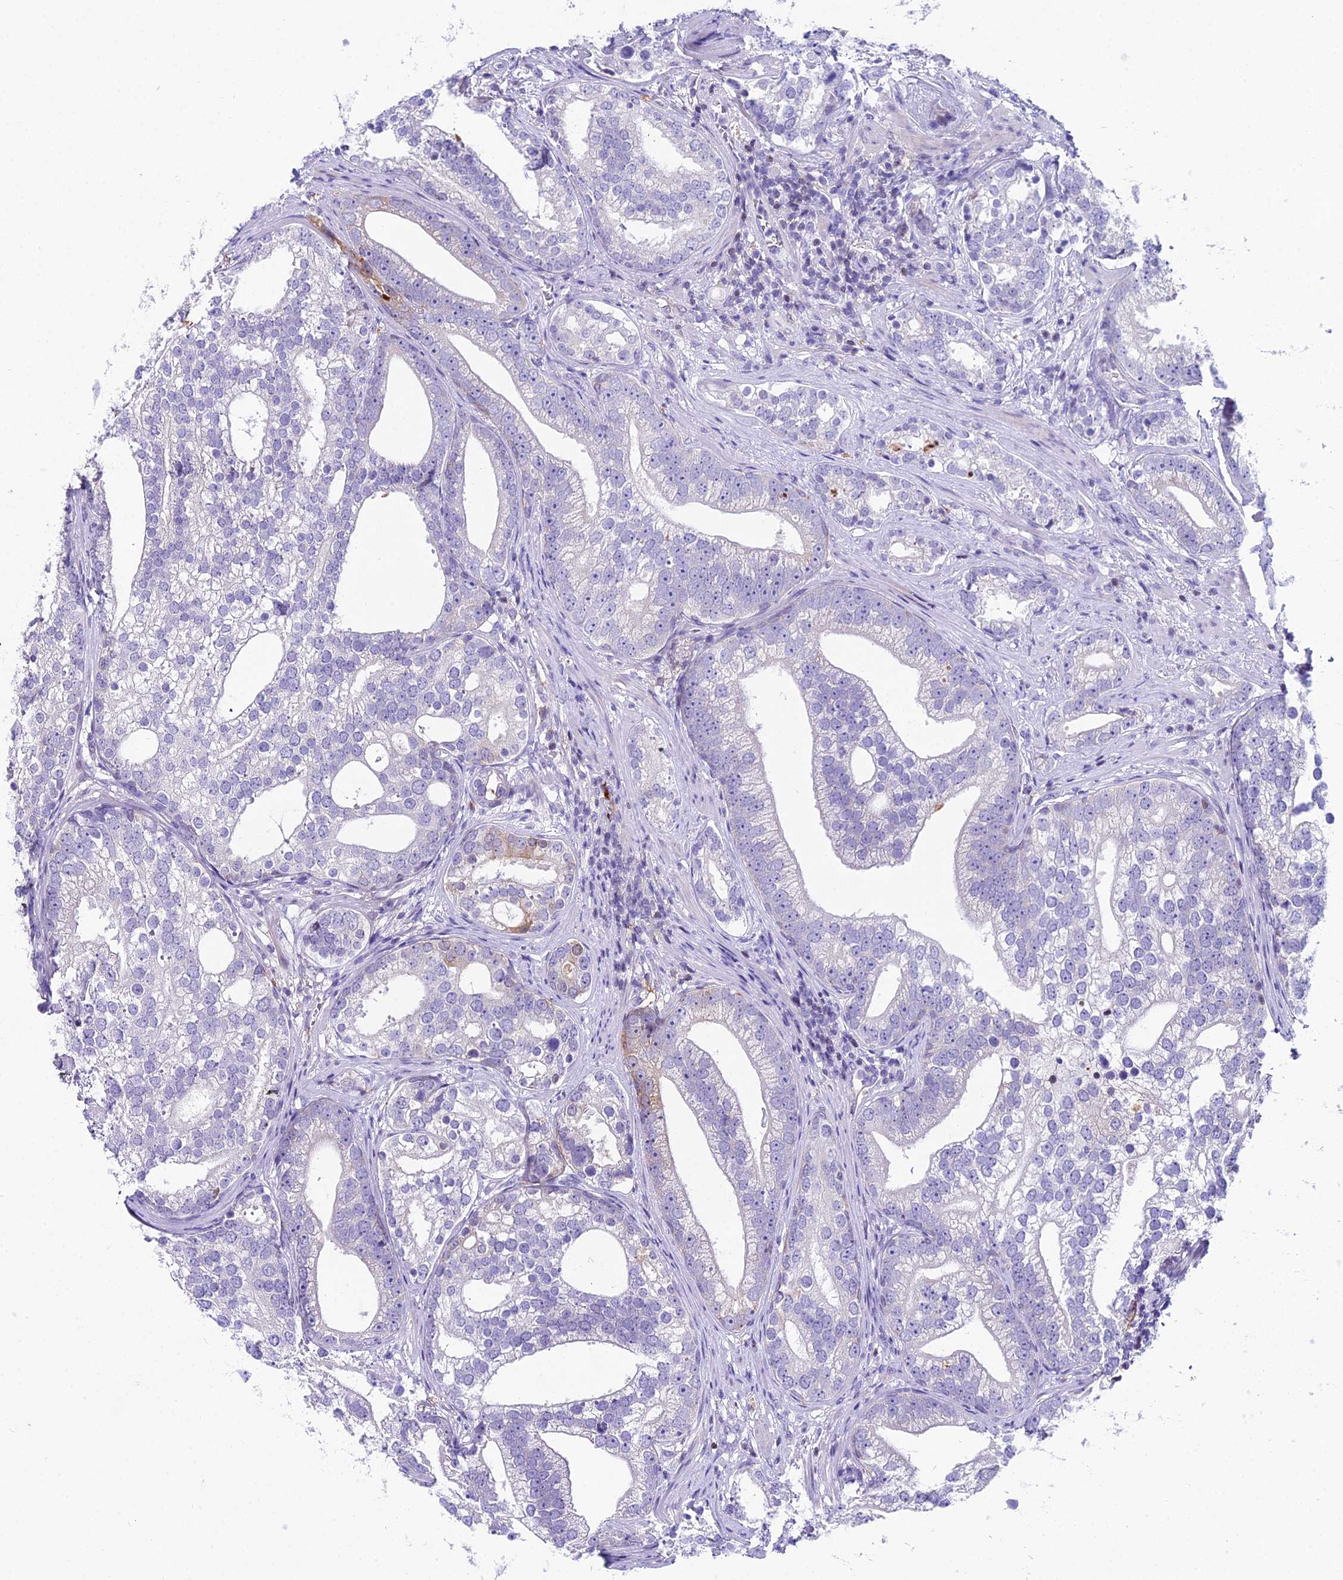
{"staining": {"intensity": "moderate", "quantity": "<25%", "location": "cytoplasmic/membranous"}, "tissue": "prostate cancer", "cell_type": "Tumor cells", "image_type": "cancer", "snomed": [{"axis": "morphology", "description": "Adenocarcinoma, High grade"}, {"axis": "topography", "description": "Prostate"}], "caption": "Tumor cells exhibit moderate cytoplasmic/membranous expression in about <25% of cells in prostate cancer (adenocarcinoma (high-grade)).", "gene": "CC2D2A", "patient": {"sex": "male", "age": 75}}